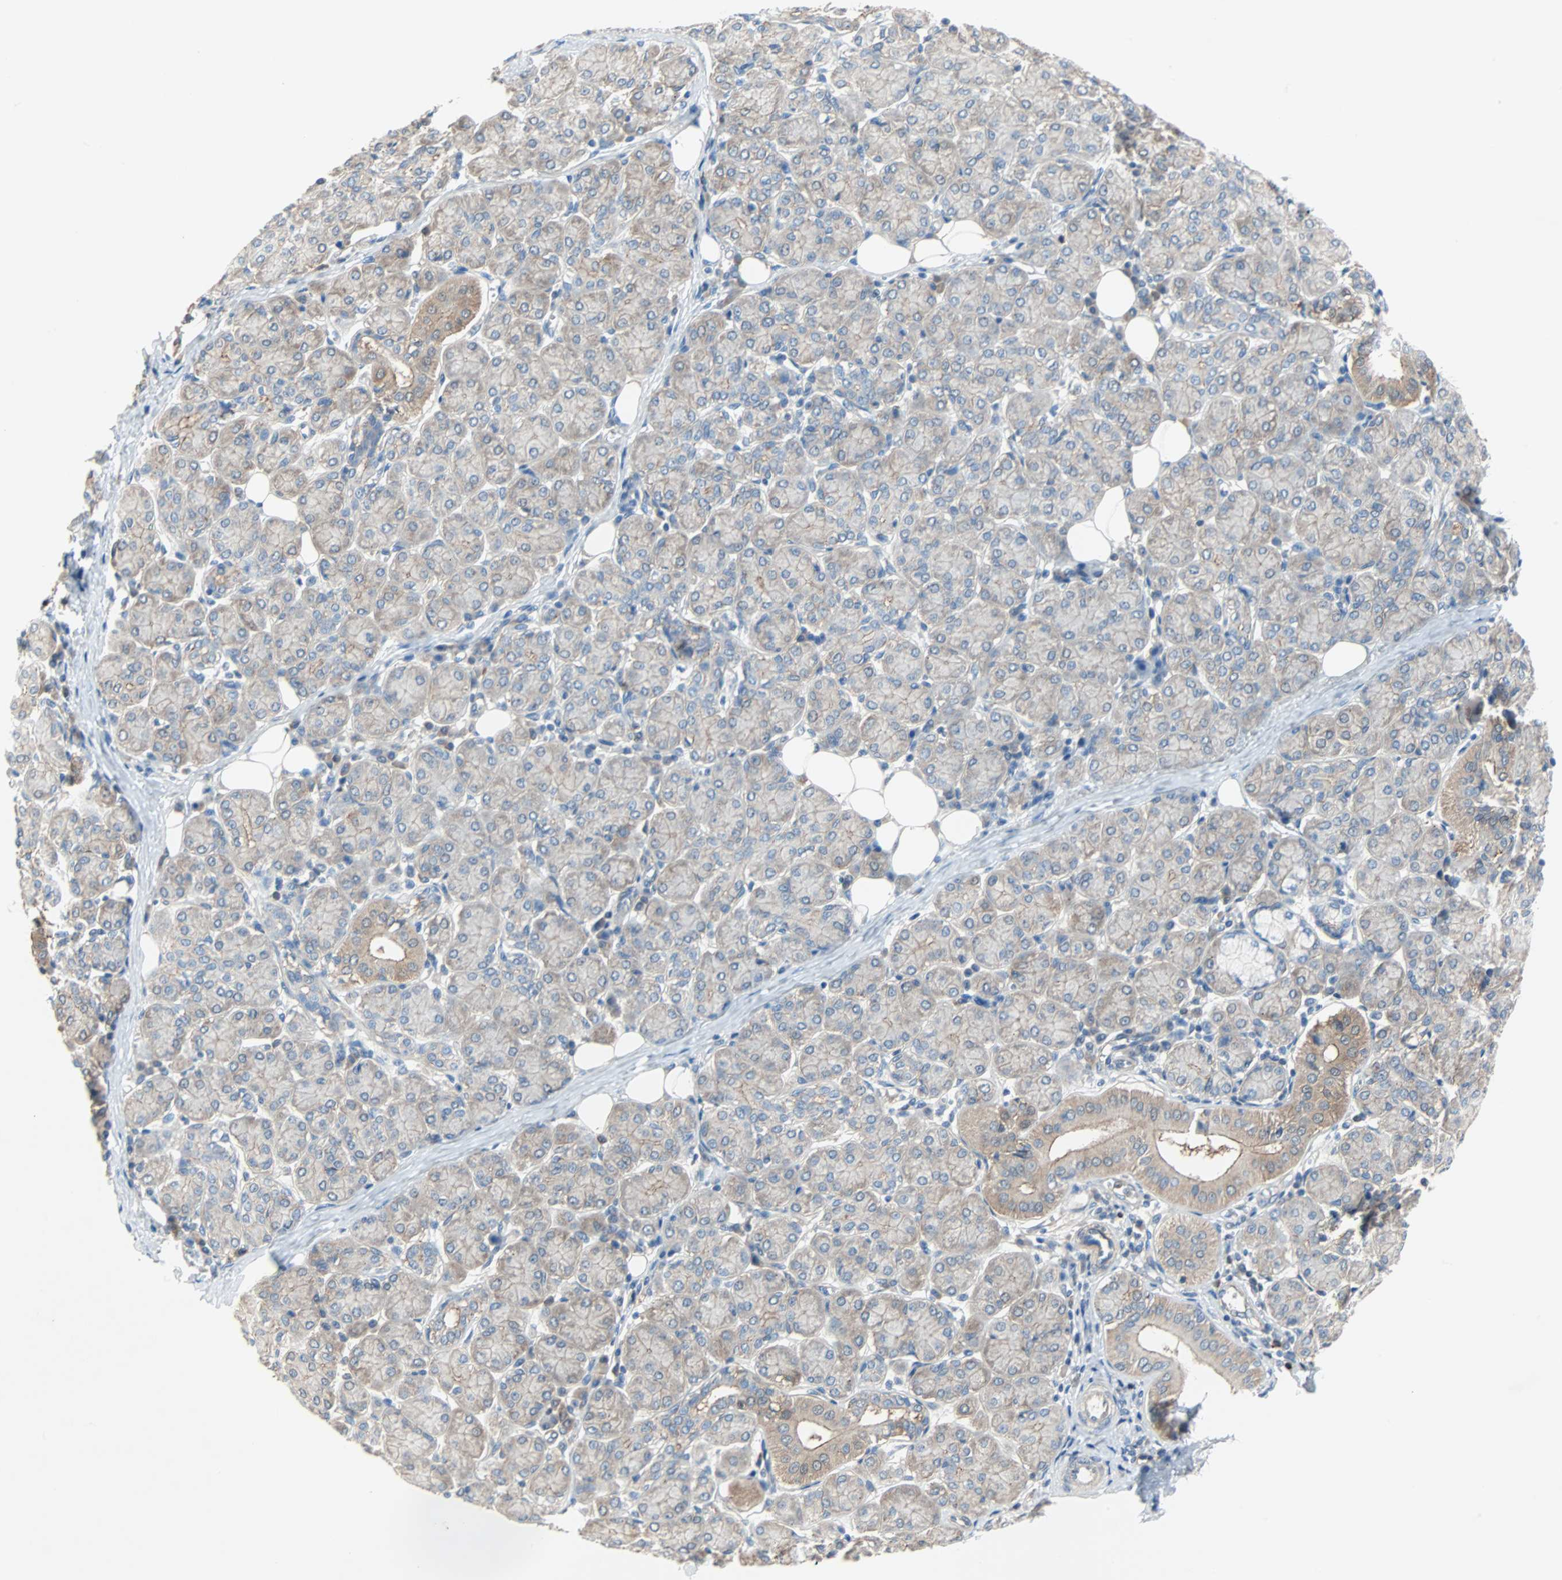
{"staining": {"intensity": "moderate", "quantity": "<25%", "location": "cytoplasmic/membranous"}, "tissue": "salivary gland", "cell_type": "Glandular cells", "image_type": "normal", "snomed": [{"axis": "morphology", "description": "Normal tissue, NOS"}, {"axis": "morphology", "description": "Inflammation, NOS"}, {"axis": "topography", "description": "Lymph node"}, {"axis": "topography", "description": "Salivary gland"}], "caption": "Protein analysis of unremarkable salivary gland reveals moderate cytoplasmic/membranous staining in about <25% of glandular cells.", "gene": "TNFRSF12A", "patient": {"sex": "male", "age": 3}}